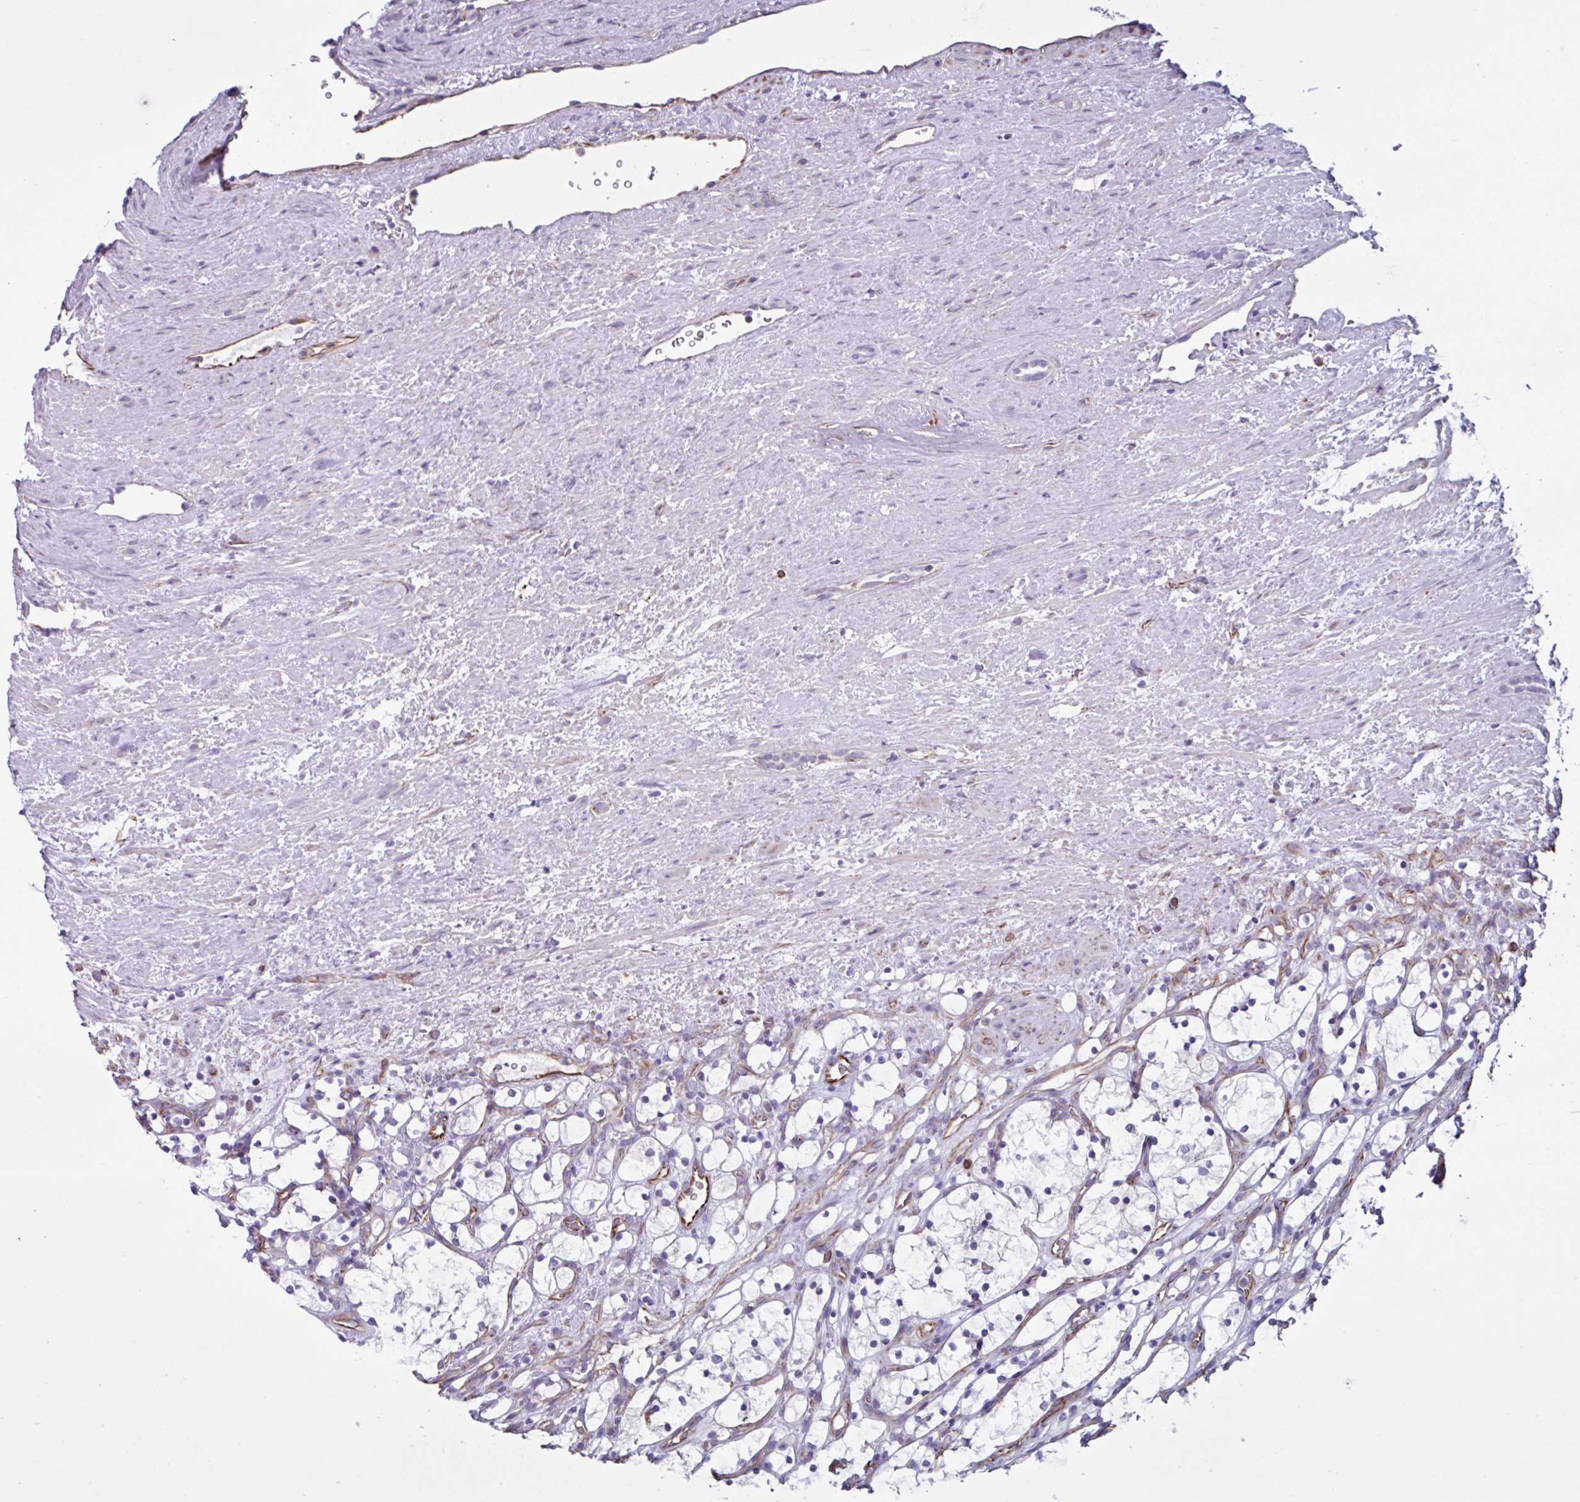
{"staining": {"intensity": "negative", "quantity": "none", "location": "none"}, "tissue": "renal cancer", "cell_type": "Tumor cells", "image_type": "cancer", "snomed": [{"axis": "morphology", "description": "Adenocarcinoma, NOS"}, {"axis": "topography", "description": "Kidney"}], "caption": "This is an IHC histopathology image of renal adenocarcinoma. There is no positivity in tumor cells.", "gene": "TMEM86B", "patient": {"sex": "female", "age": 69}}